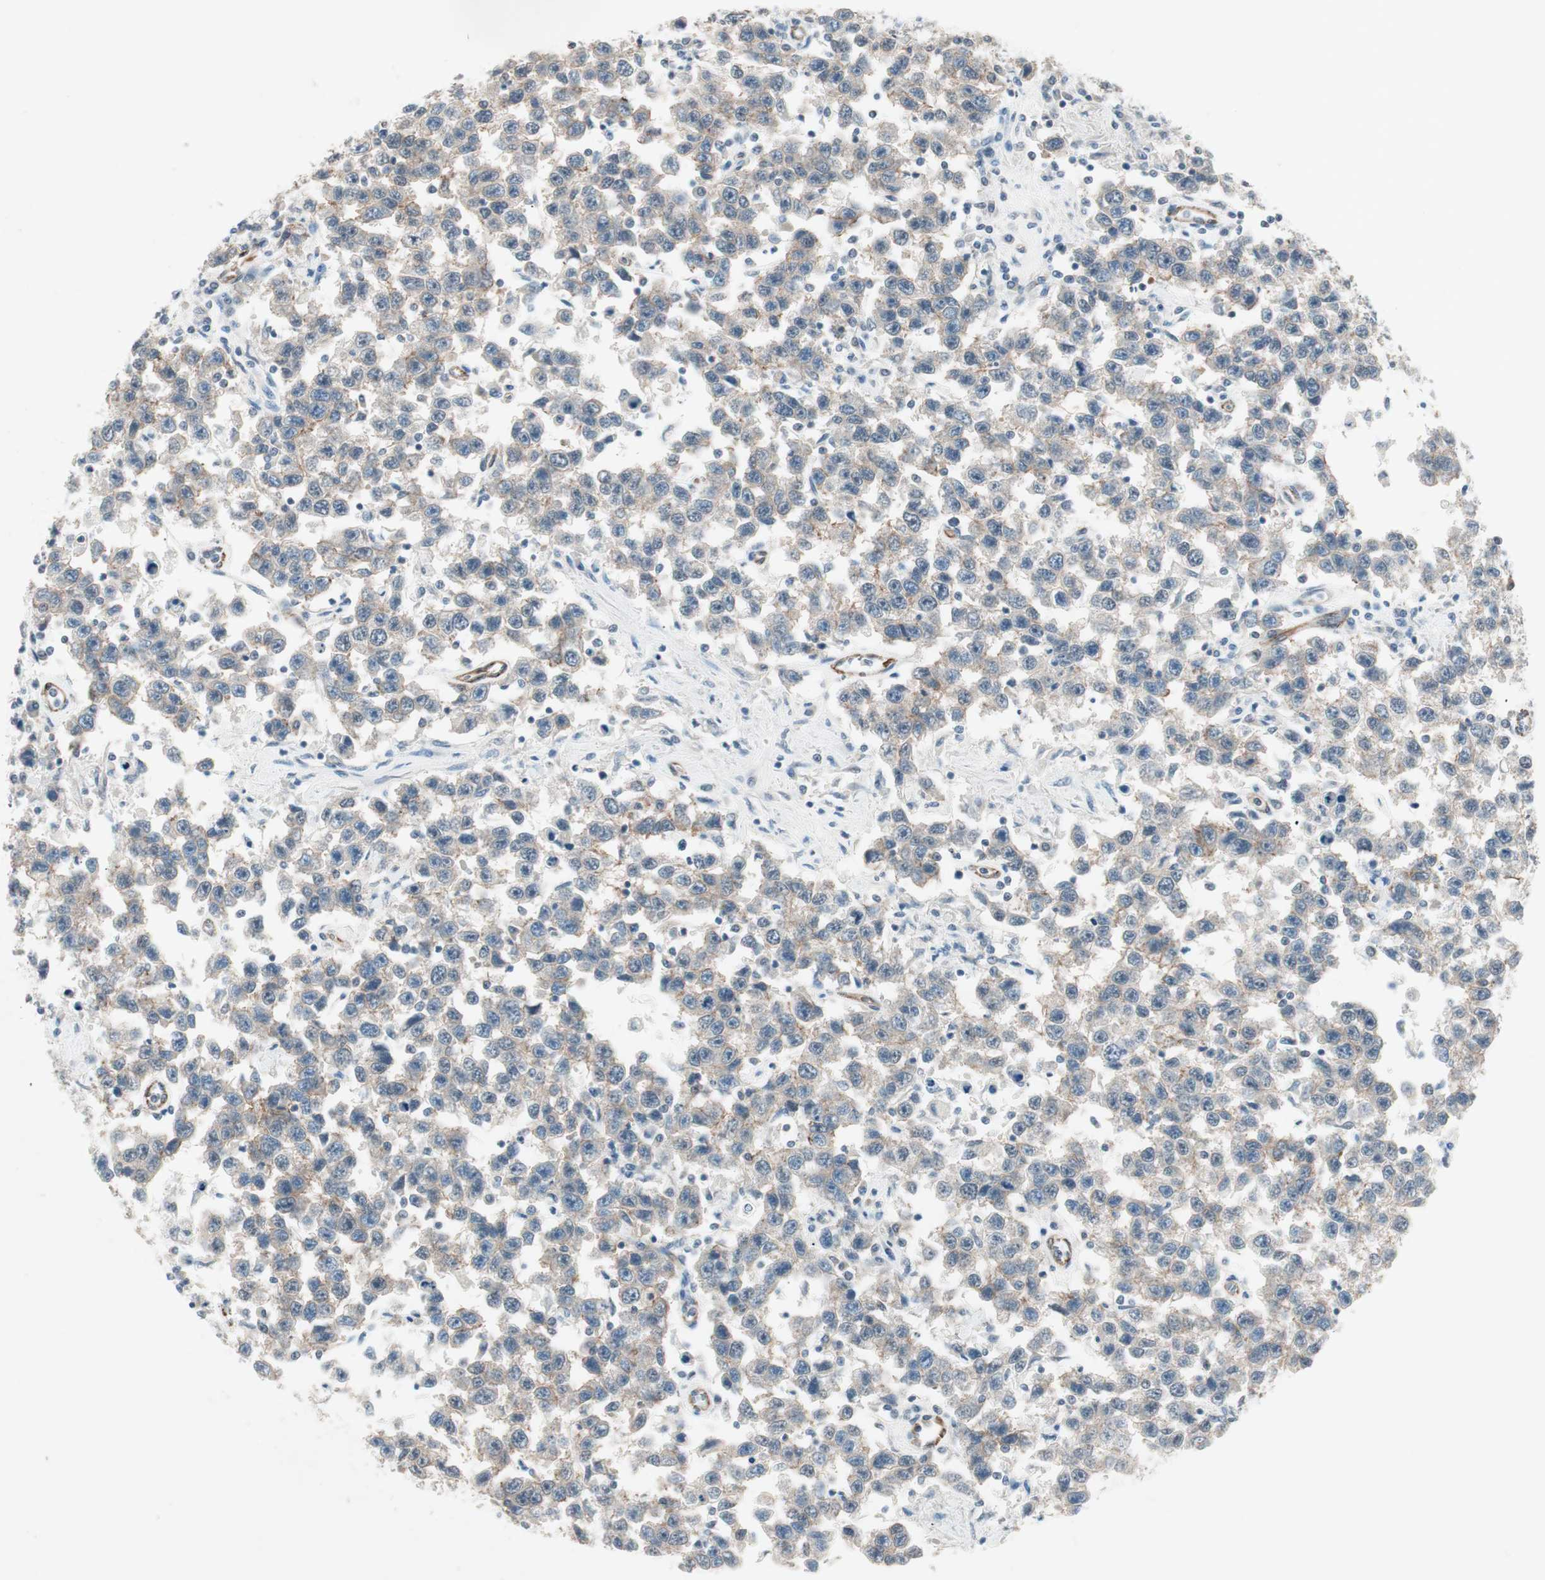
{"staining": {"intensity": "weak", "quantity": "25%-75%", "location": "cytoplasmic/membranous"}, "tissue": "testis cancer", "cell_type": "Tumor cells", "image_type": "cancer", "snomed": [{"axis": "morphology", "description": "Seminoma, NOS"}, {"axis": "topography", "description": "Testis"}], "caption": "Brown immunohistochemical staining in human testis cancer (seminoma) exhibits weak cytoplasmic/membranous staining in about 25%-75% of tumor cells.", "gene": "ITGB4", "patient": {"sex": "male", "age": 41}}